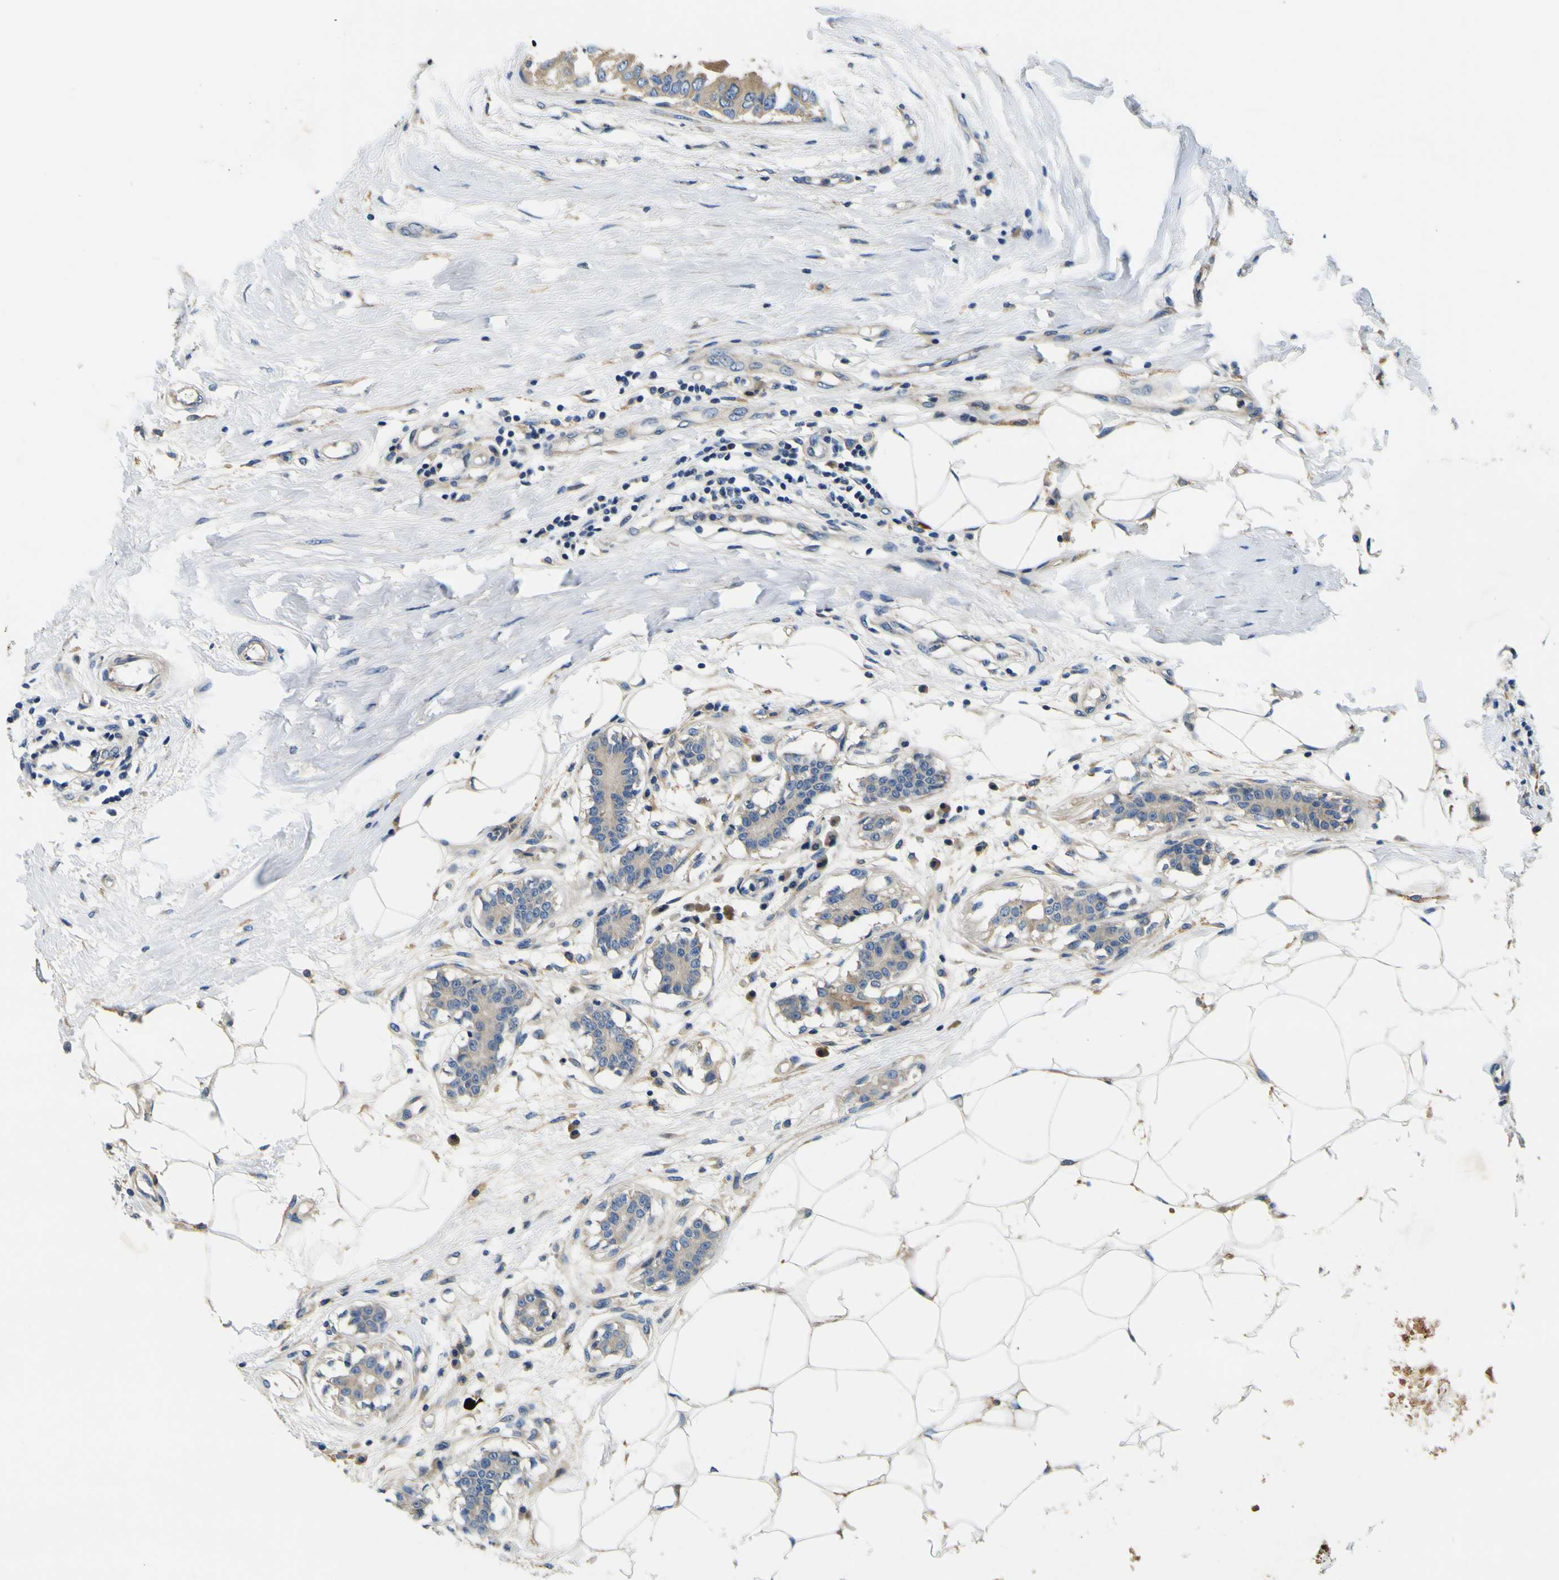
{"staining": {"intensity": "moderate", "quantity": ">75%", "location": "cytoplasmic/membranous"}, "tissue": "breast cancer", "cell_type": "Tumor cells", "image_type": "cancer", "snomed": [{"axis": "morphology", "description": "Duct carcinoma"}, {"axis": "topography", "description": "Breast"}], "caption": "This photomicrograph shows immunohistochemistry (IHC) staining of human breast invasive ductal carcinoma, with medium moderate cytoplasmic/membranous staining in approximately >75% of tumor cells.", "gene": "CLSTN1", "patient": {"sex": "female", "age": 40}}